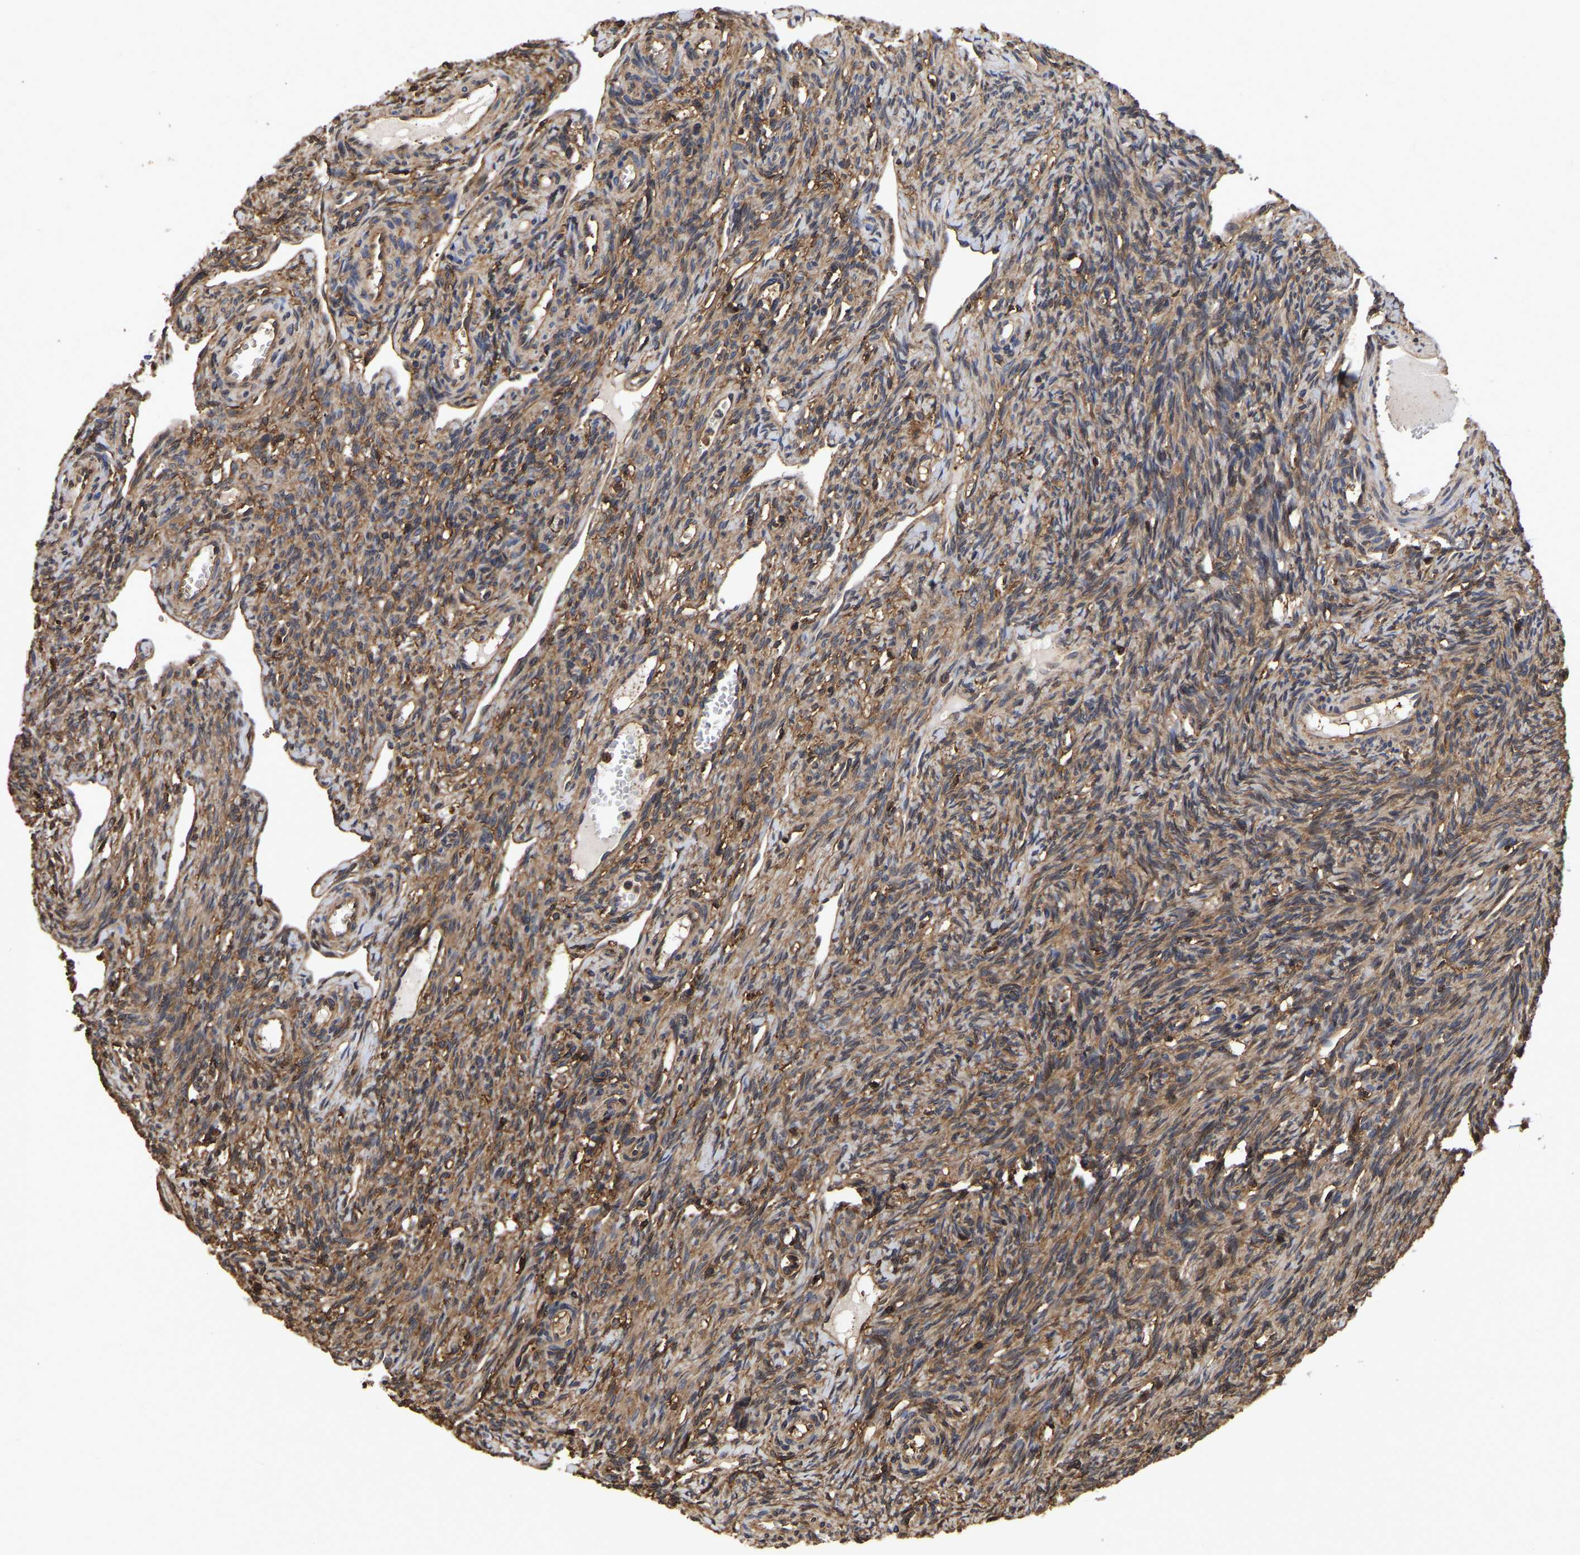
{"staining": {"intensity": "moderate", "quantity": ">75%", "location": "cytoplasmic/membranous"}, "tissue": "ovary", "cell_type": "Ovarian stroma cells", "image_type": "normal", "snomed": [{"axis": "morphology", "description": "Normal tissue, NOS"}, {"axis": "topography", "description": "Ovary"}], "caption": "Protein positivity by IHC exhibits moderate cytoplasmic/membranous expression in about >75% of ovarian stroma cells in benign ovary.", "gene": "LIF", "patient": {"sex": "female", "age": 33}}